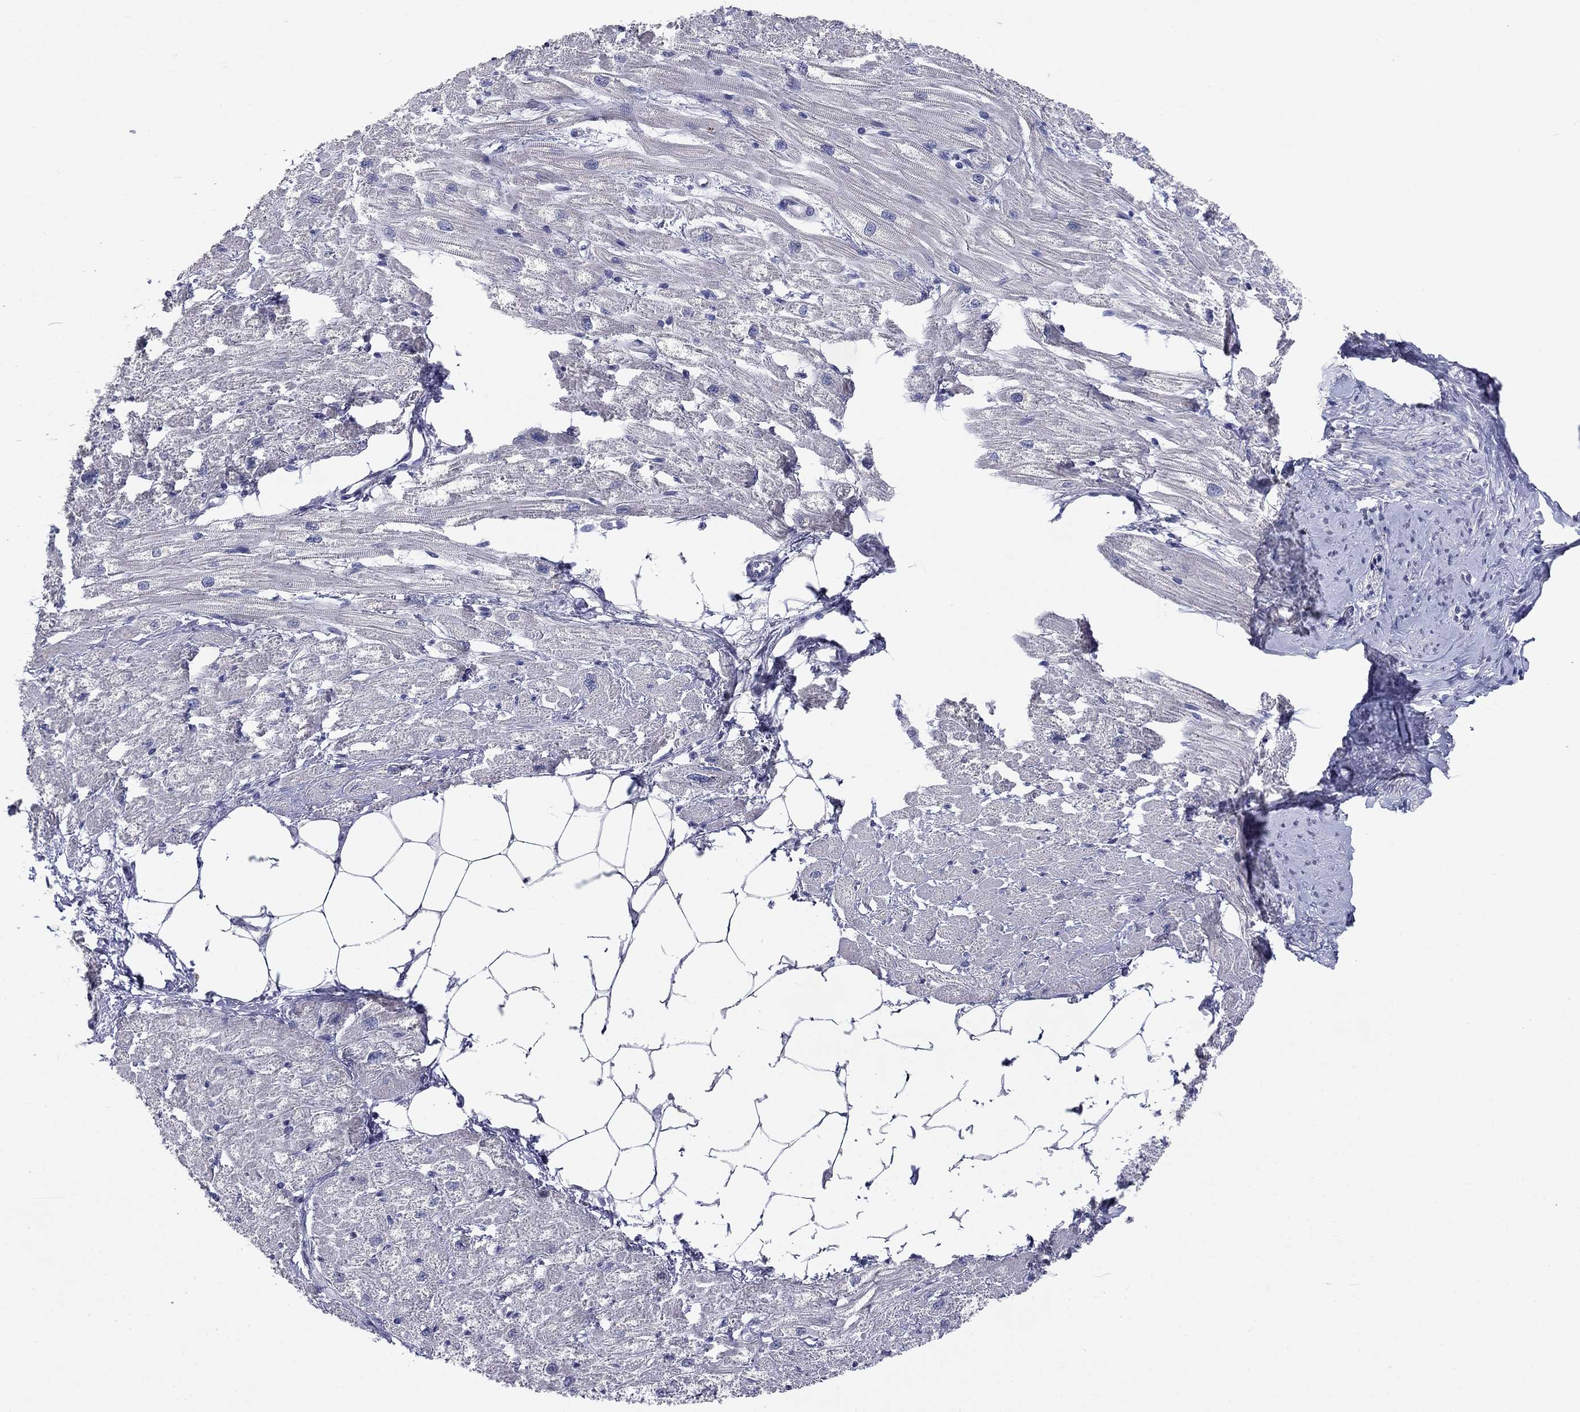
{"staining": {"intensity": "negative", "quantity": "none", "location": "none"}, "tissue": "heart muscle", "cell_type": "Cardiomyocytes", "image_type": "normal", "snomed": [{"axis": "morphology", "description": "Normal tissue, NOS"}, {"axis": "topography", "description": "Heart"}], "caption": "Protein analysis of unremarkable heart muscle exhibits no significant positivity in cardiomyocytes.", "gene": "CACNA1A", "patient": {"sex": "male", "age": 57}}